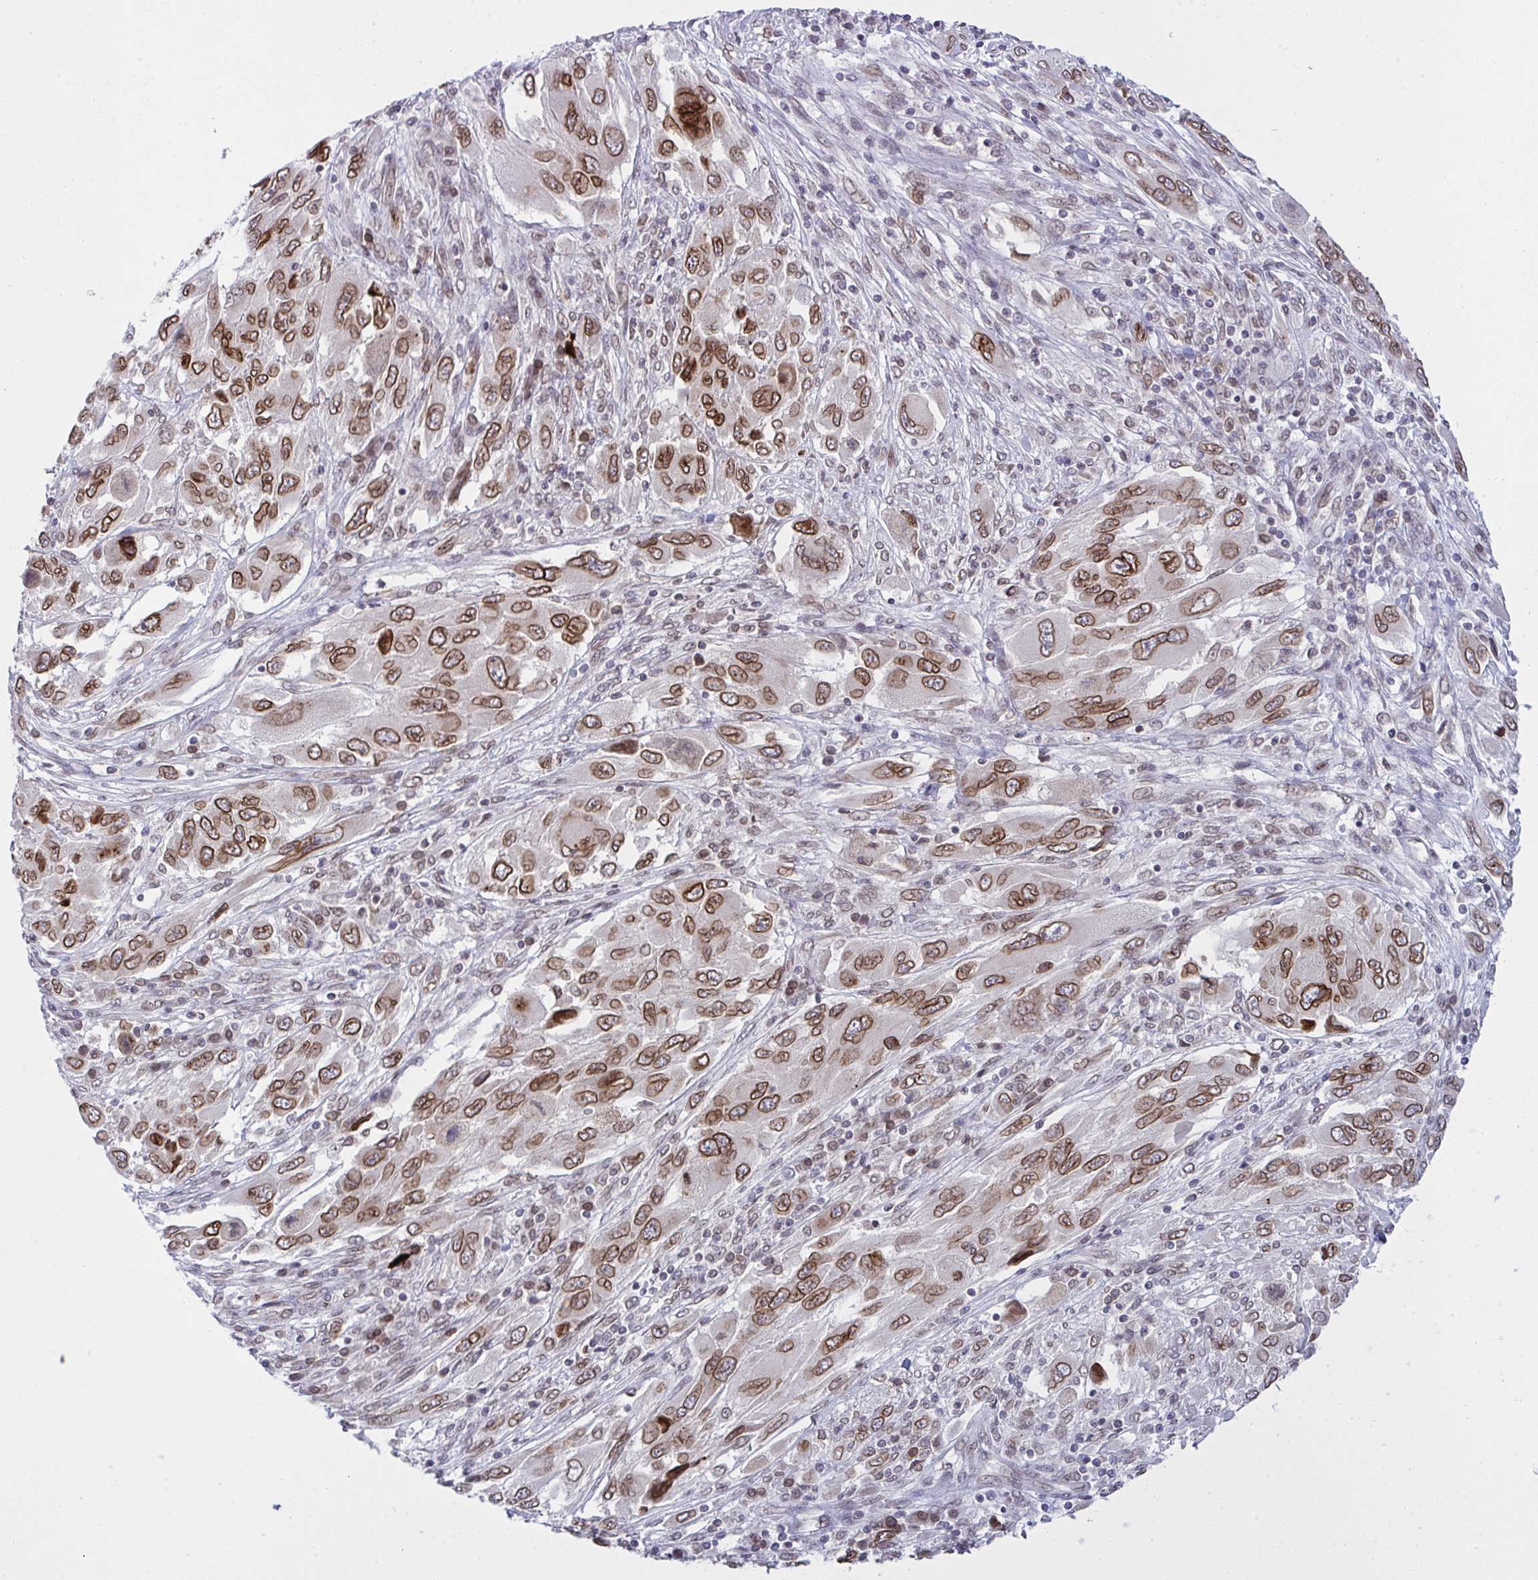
{"staining": {"intensity": "strong", "quantity": ">75%", "location": "cytoplasmic/membranous,nuclear"}, "tissue": "melanoma", "cell_type": "Tumor cells", "image_type": "cancer", "snomed": [{"axis": "morphology", "description": "Malignant melanoma, NOS"}, {"axis": "topography", "description": "Skin"}], "caption": "Strong cytoplasmic/membranous and nuclear staining for a protein is present in approximately >75% of tumor cells of malignant melanoma using immunohistochemistry.", "gene": "RANBP2", "patient": {"sex": "female", "age": 91}}